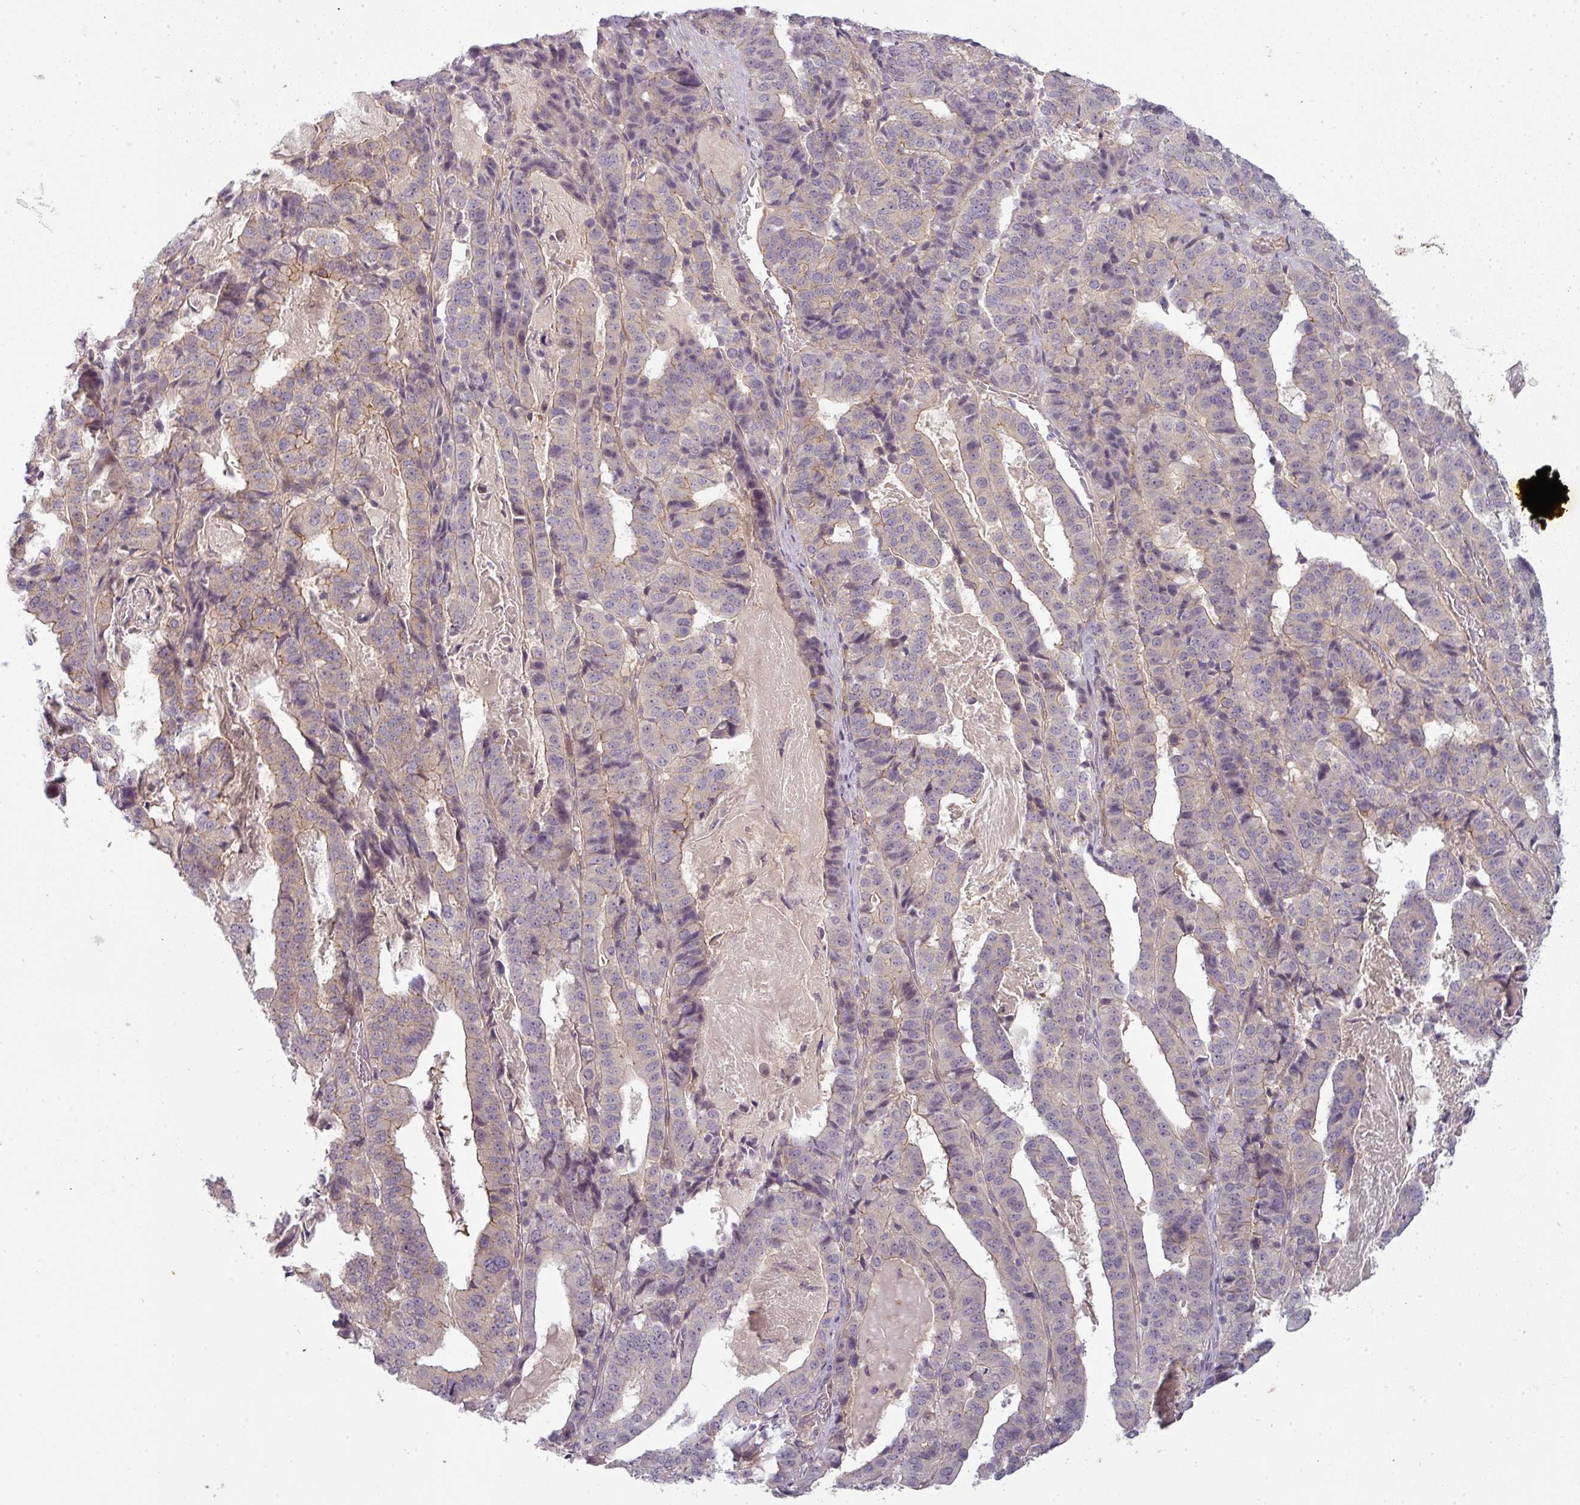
{"staining": {"intensity": "weak", "quantity": "<25%", "location": "cytoplasmic/membranous"}, "tissue": "stomach cancer", "cell_type": "Tumor cells", "image_type": "cancer", "snomed": [{"axis": "morphology", "description": "Adenocarcinoma, NOS"}, {"axis": "topography", "description": "Stomach"}], "caption": "Human stomach adenocarcinoma stained for a protein using IHC exhibits no staining in tumor cells.", "gene": "SLC16A9", "patient": {"sex": "male", "age": 48}}